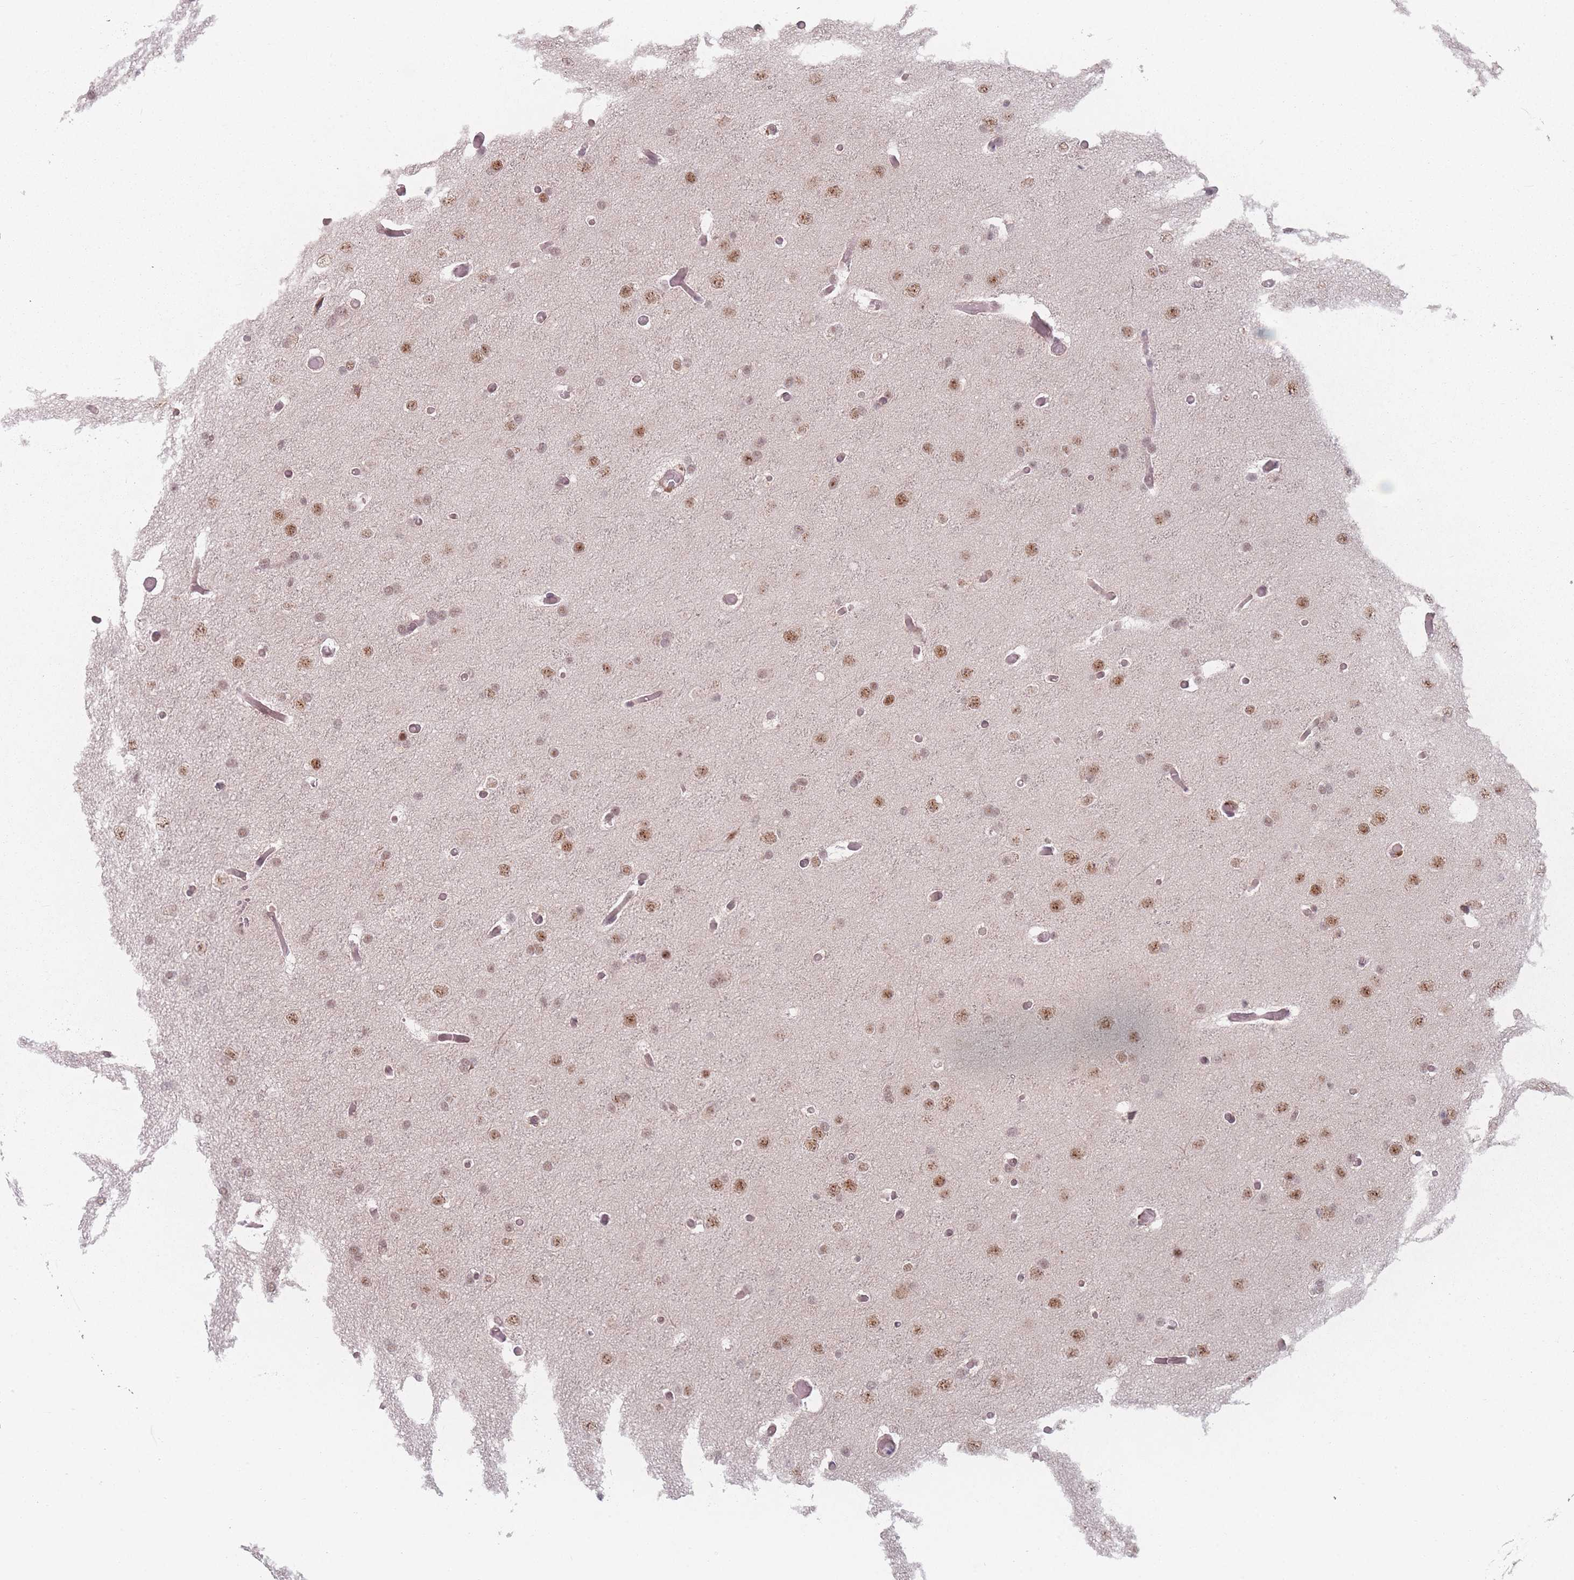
{"staining": {"intensity": "moderate", "quantity": ">75%", "location": "nuclear"}, "tissue": "glioma", "cell_type": "Tumor cells", "image_type": "cancer", "snomed": [{"axis": "morphology", "description": "Glioma, malignant, High grade"}, {"axis": "topography", "description": "Cerebral cortex"}], "caption": "A brown stain highlights moderate nuclear positivity of a protein in malignant glioma (high-grade) tumor cells.", "gene": "ZC3H14", "patient": {"sex": "female", "age": 36}}